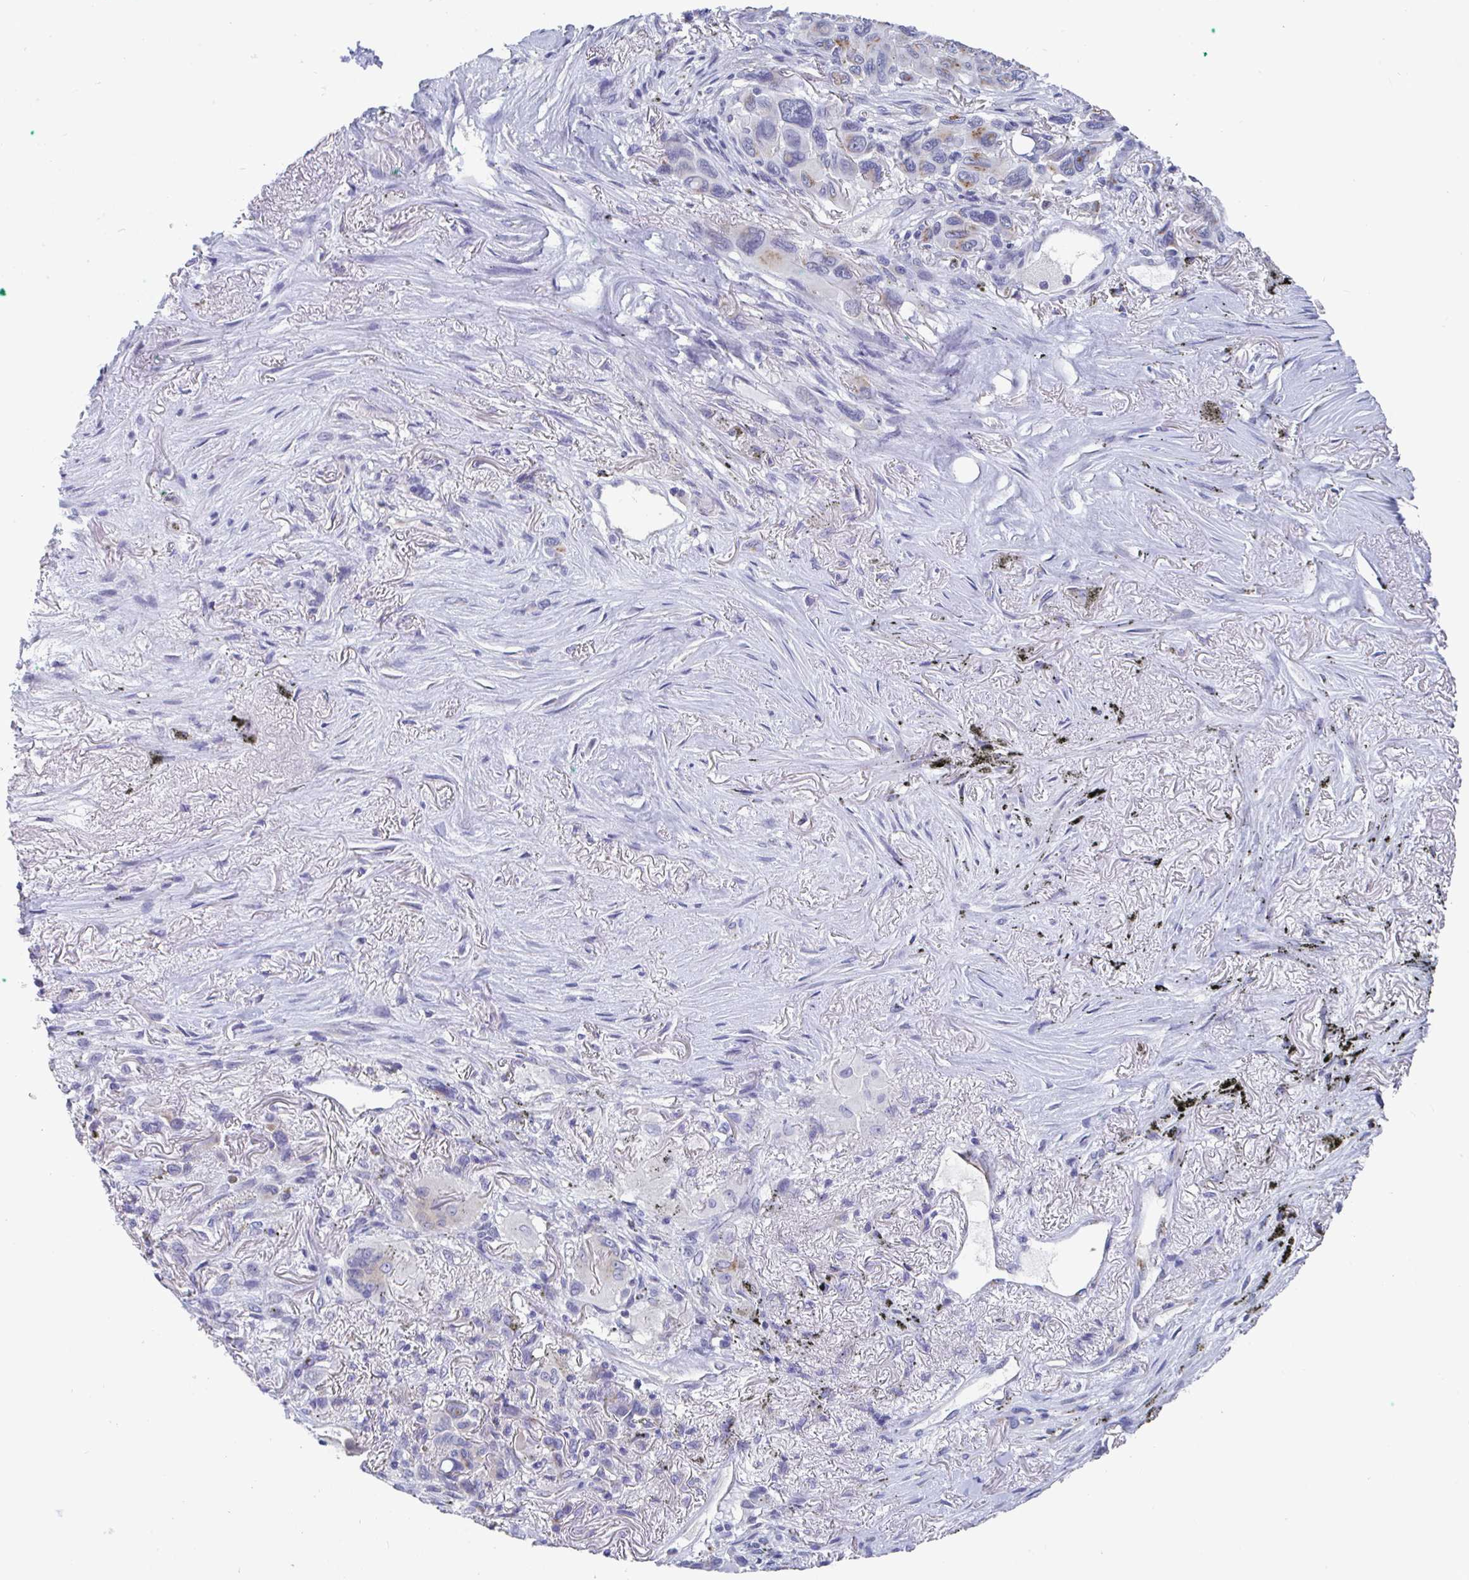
{"staining": {"intensity": "negative", "quantity": "none", "location": "none"}, "tissue": "melanoma", "cell_type": "Tumor cells", "image_type": "cancer", "snomed": [{"axis": "morphology", "description": "Malignant melanoma, Metastatic site"}, {"axis": "topography", "description": "Lung"}], "caption": "Tumor cells show no significant staining in malignant melanoma (metastatic site).", "gene": "TAS2R39", "patient": {"sex": "male", "age": 48}}